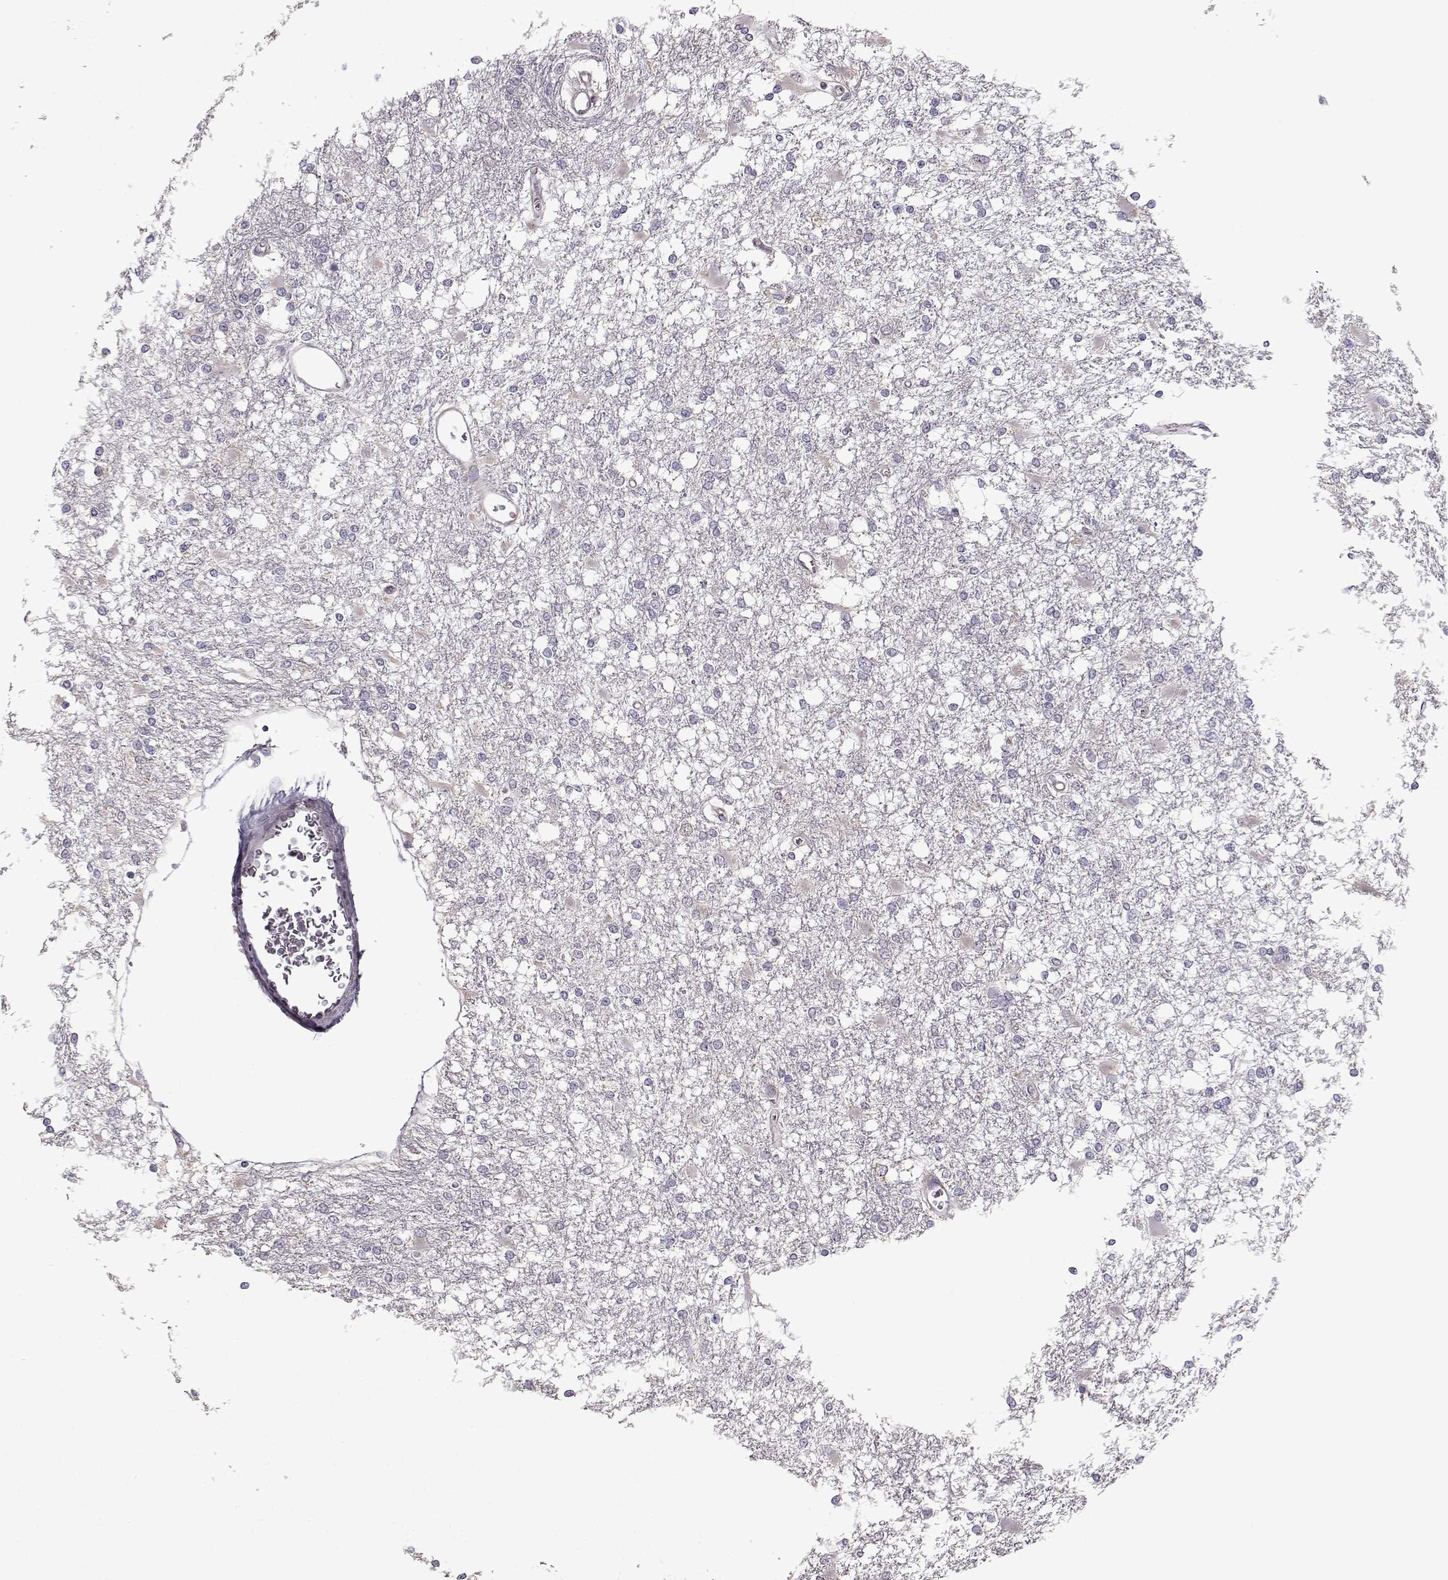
{"staining": {"intensity": "negative", "quantity": "none", "location": "none"}, "tissue": "glioma", "cell_type": "Tumor cells", "image_type": "cancer", "snomed": [{"axis": "morphology", "description": "Glioma, malignant, High grade"}, {"axis": "topography", "description": "Cerebral cortex"}], "caption": "Histopathology image shows no significant protein positivity in tumor cells of high-grade glioma (malignant).", "gene": "SLC4A5", "patient": {"sex": "male", "age": 79}}